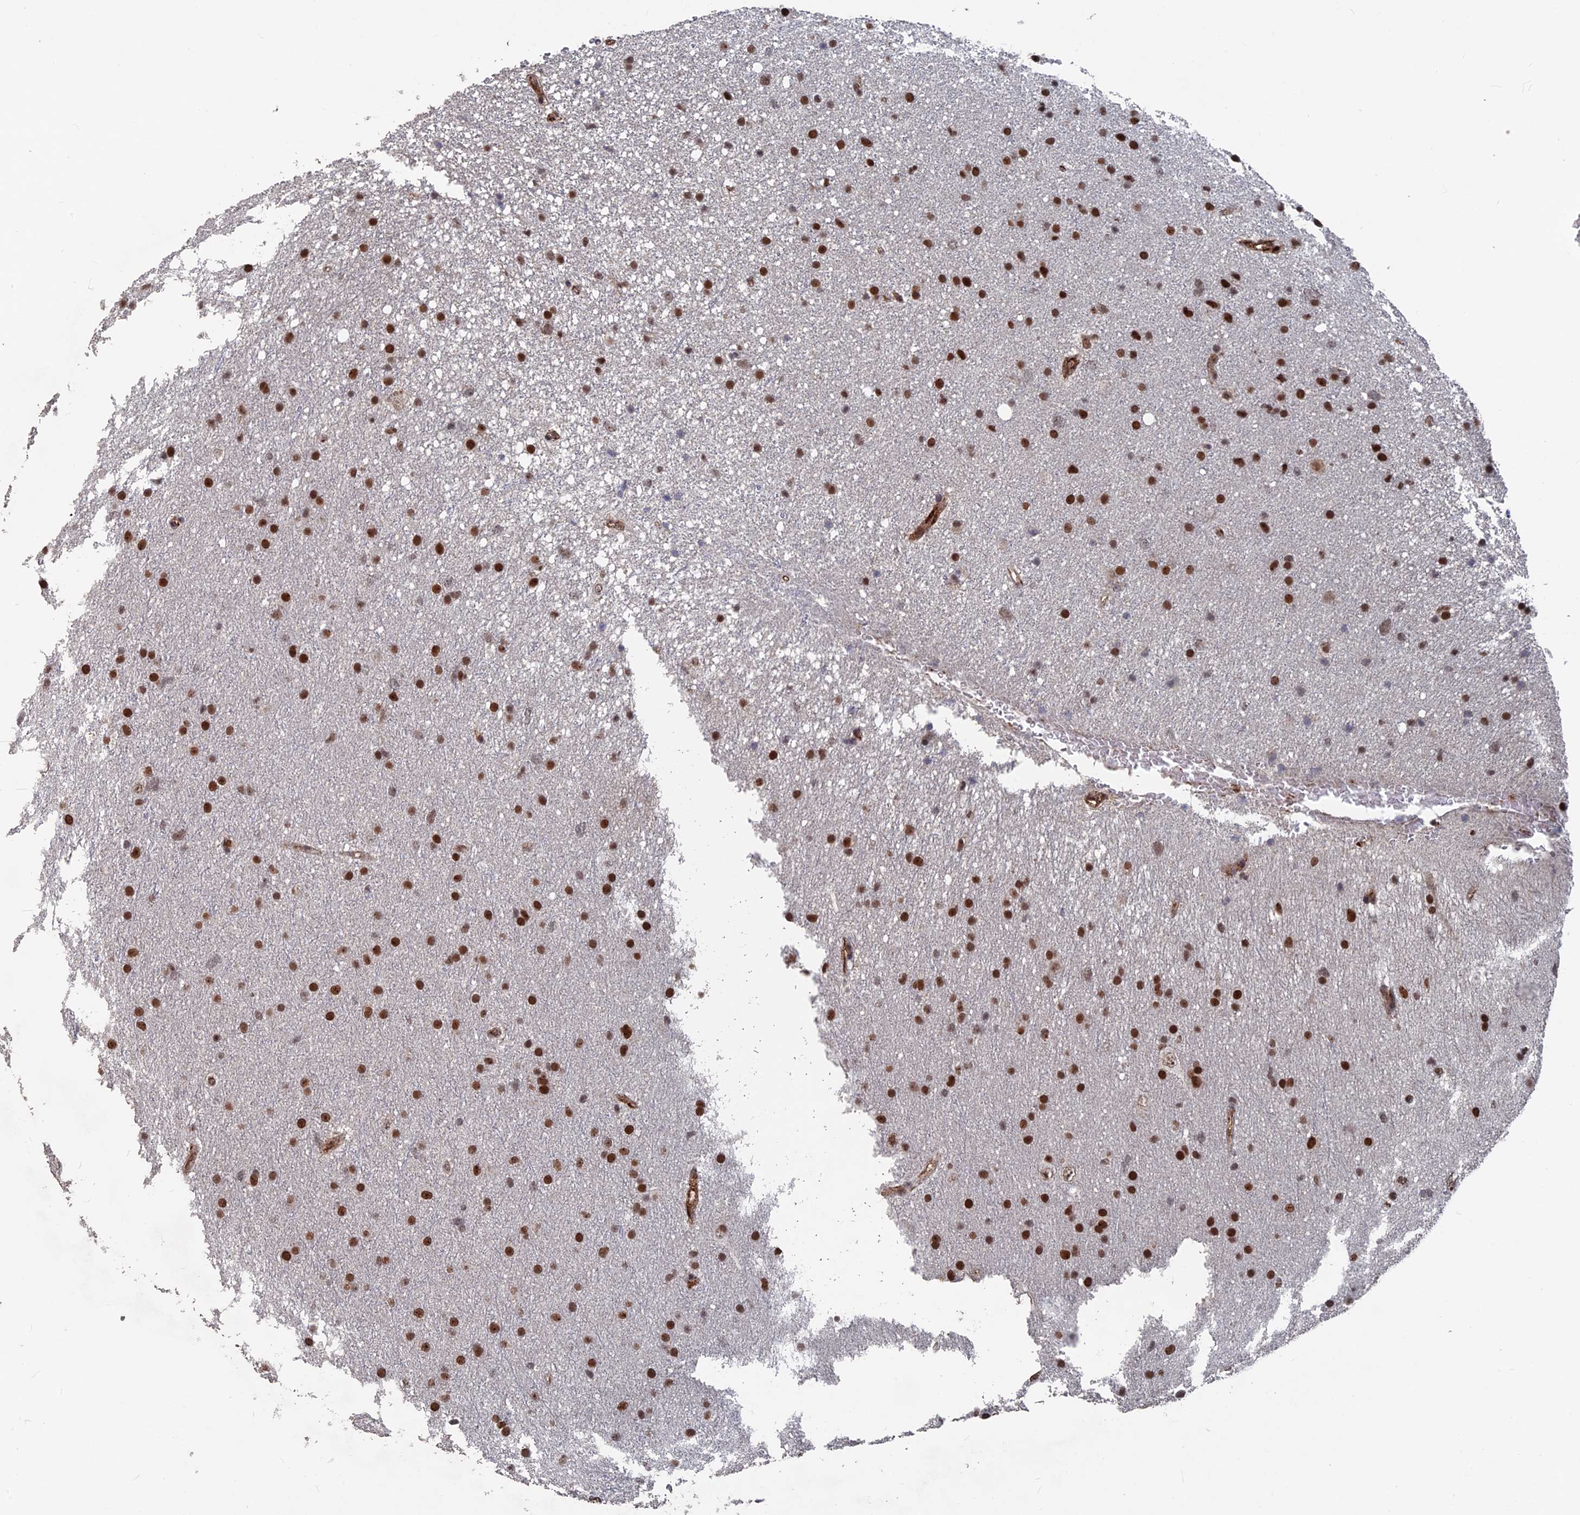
{"staining": {"intensity": "strong", "quantity": ">75%", "location": "nuclear"}, "tissue": "glioma", "cell_type": "Tumor cells", "image_type": "cancer", "snomed": [{"axis": "morphology", "description": "Glioma, malignant, Low grade"}, {"axis": "topography", "description": "Cerebral cortex"}], "caption": "An image of glioma stained for a protein exhibits strong nuclear brown staining in tumor cells. The staining was performed using DAB, with brown indicating positive protein expression. Nuclei are stained blue with hematoxylin.", "gene": "SH3D21", "patient": {"sex": "female", "age": 39}}